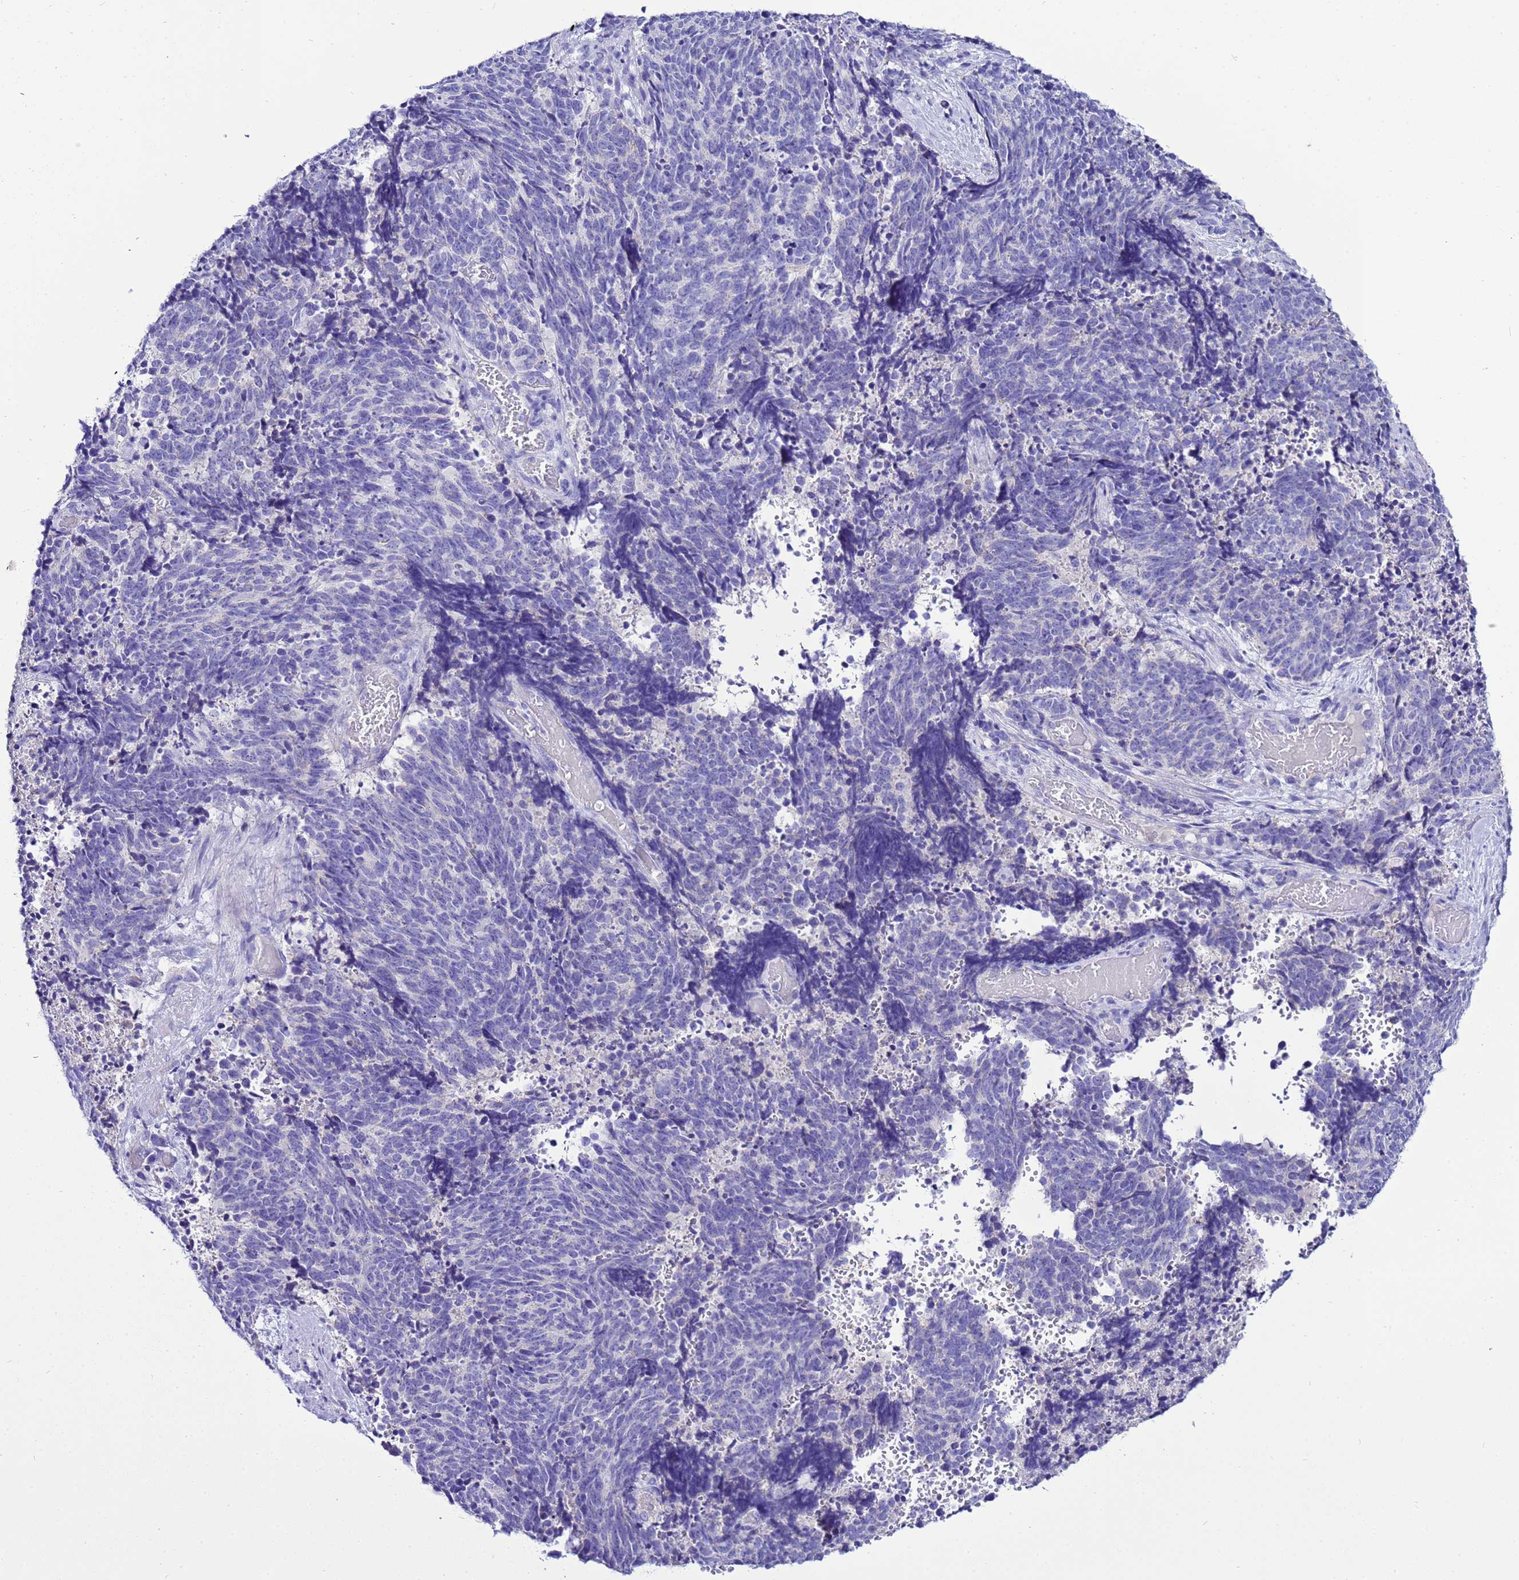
{"staining": {"intensity": "negative", "quantity": "none", "location": "none"}, "tissue": "cervical cancer", "cell_type": "Tumor cells", "image_type": "cancer", "snomed": [{"axis": "morphology", "description": "Squamous cell carcinoma, NOS"}, {"axis": "topography", "description": "Cervix"}], "caption": "An image of human cervical cancer is negative for staining in tumor cells.", "gene": "BEST2", "patient": {"sex": "female", "age": 29}}